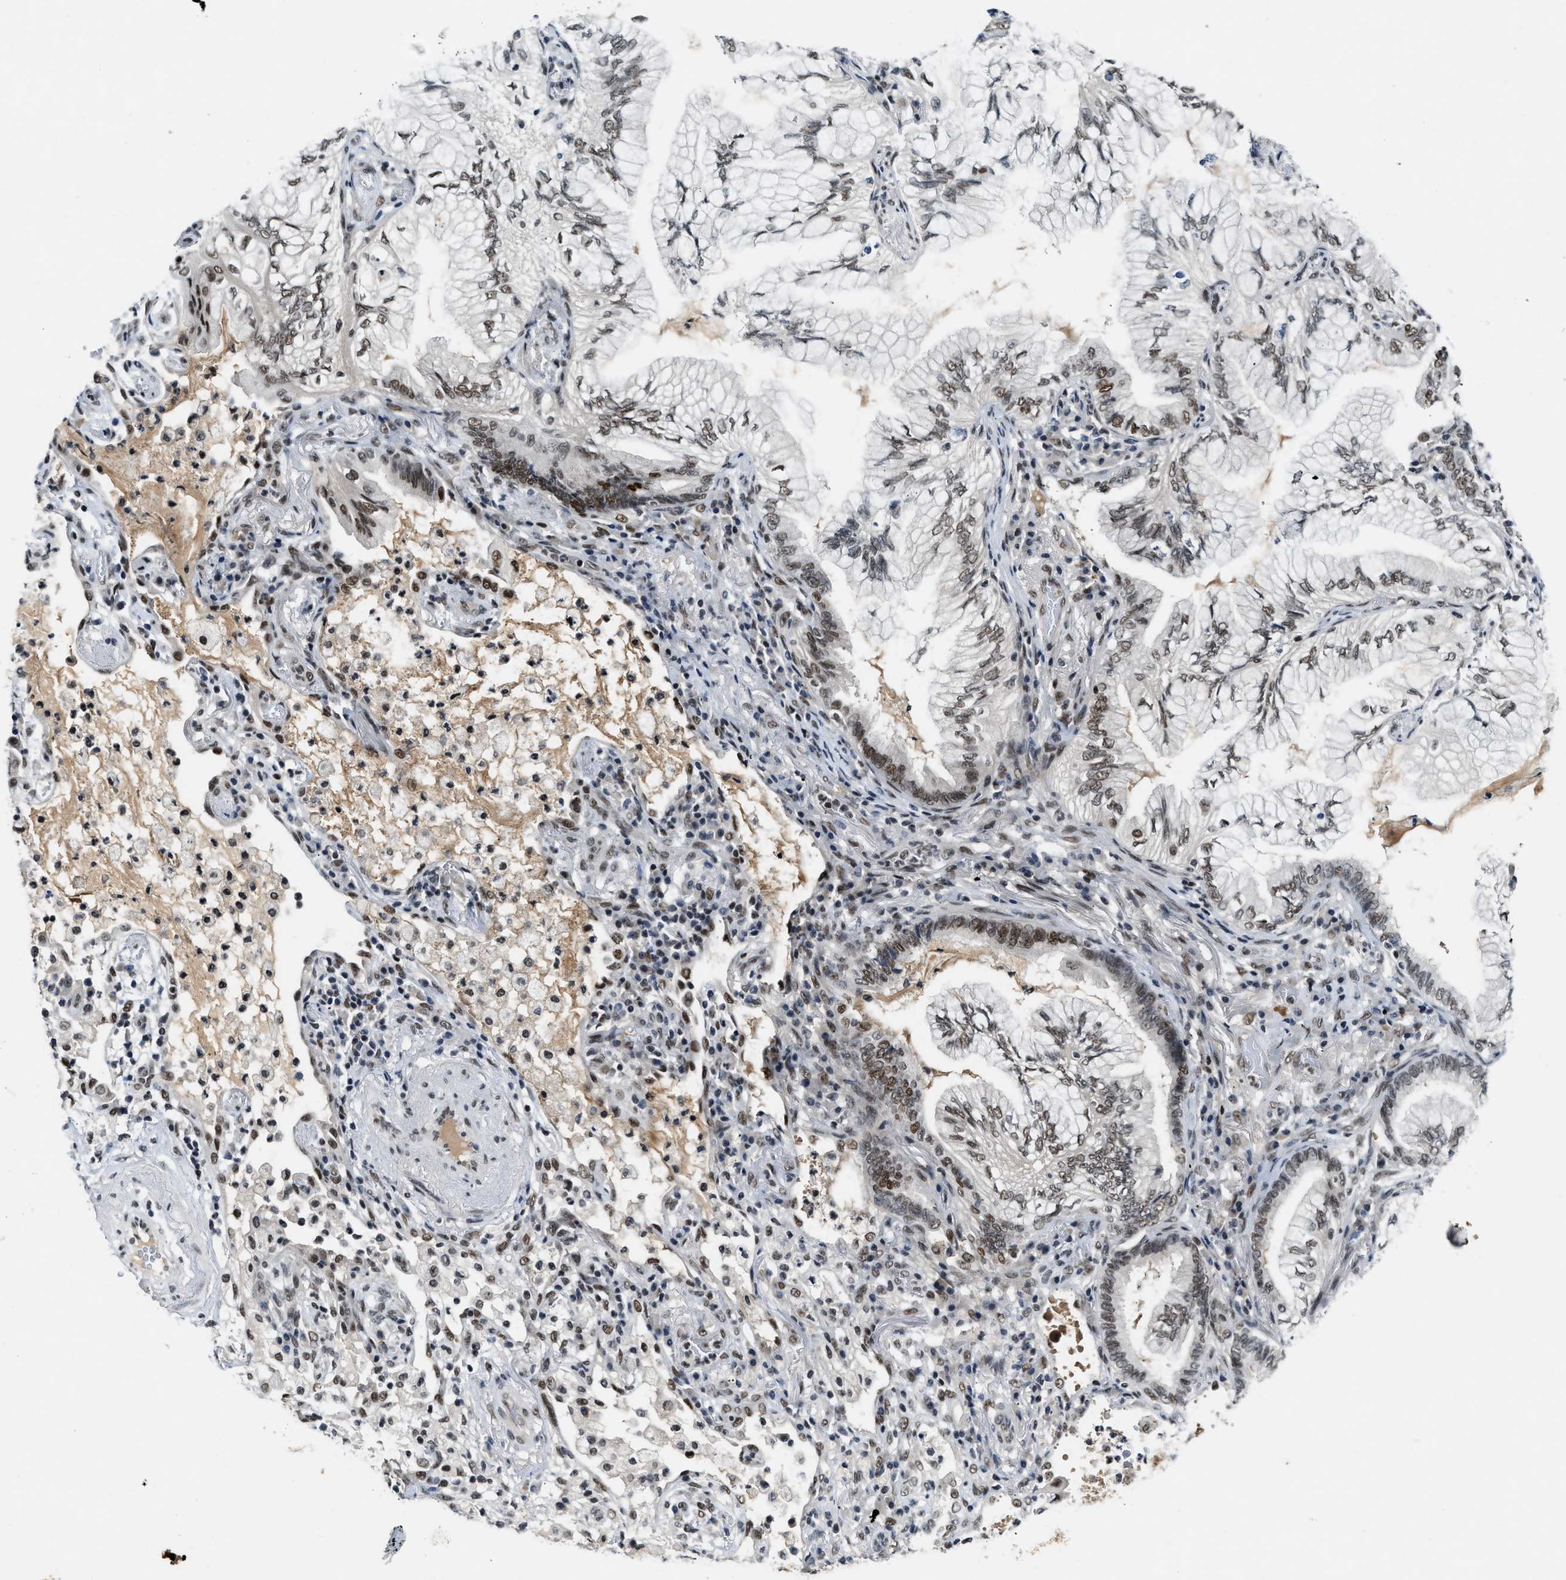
{"staining": {"intensity": "moderate", "quantity": ">75%", "location": "nuclear"}, "tissue": "lung cancer", "cell_type": "Tumor cells", "image_type": "cancer", "snomed": [{"axis": "morphology", "description": "Adenocarcinoma, NOS"}, {"axis": "topography", "description": "Lung"}], "caption": "Adenocarcinoma (lung) stained with IHC exhibits moderate nuclear staining in about >75% of tumor cells.", "gene": "NCOA1", "patient": {"sex": "female", "age": 70}}